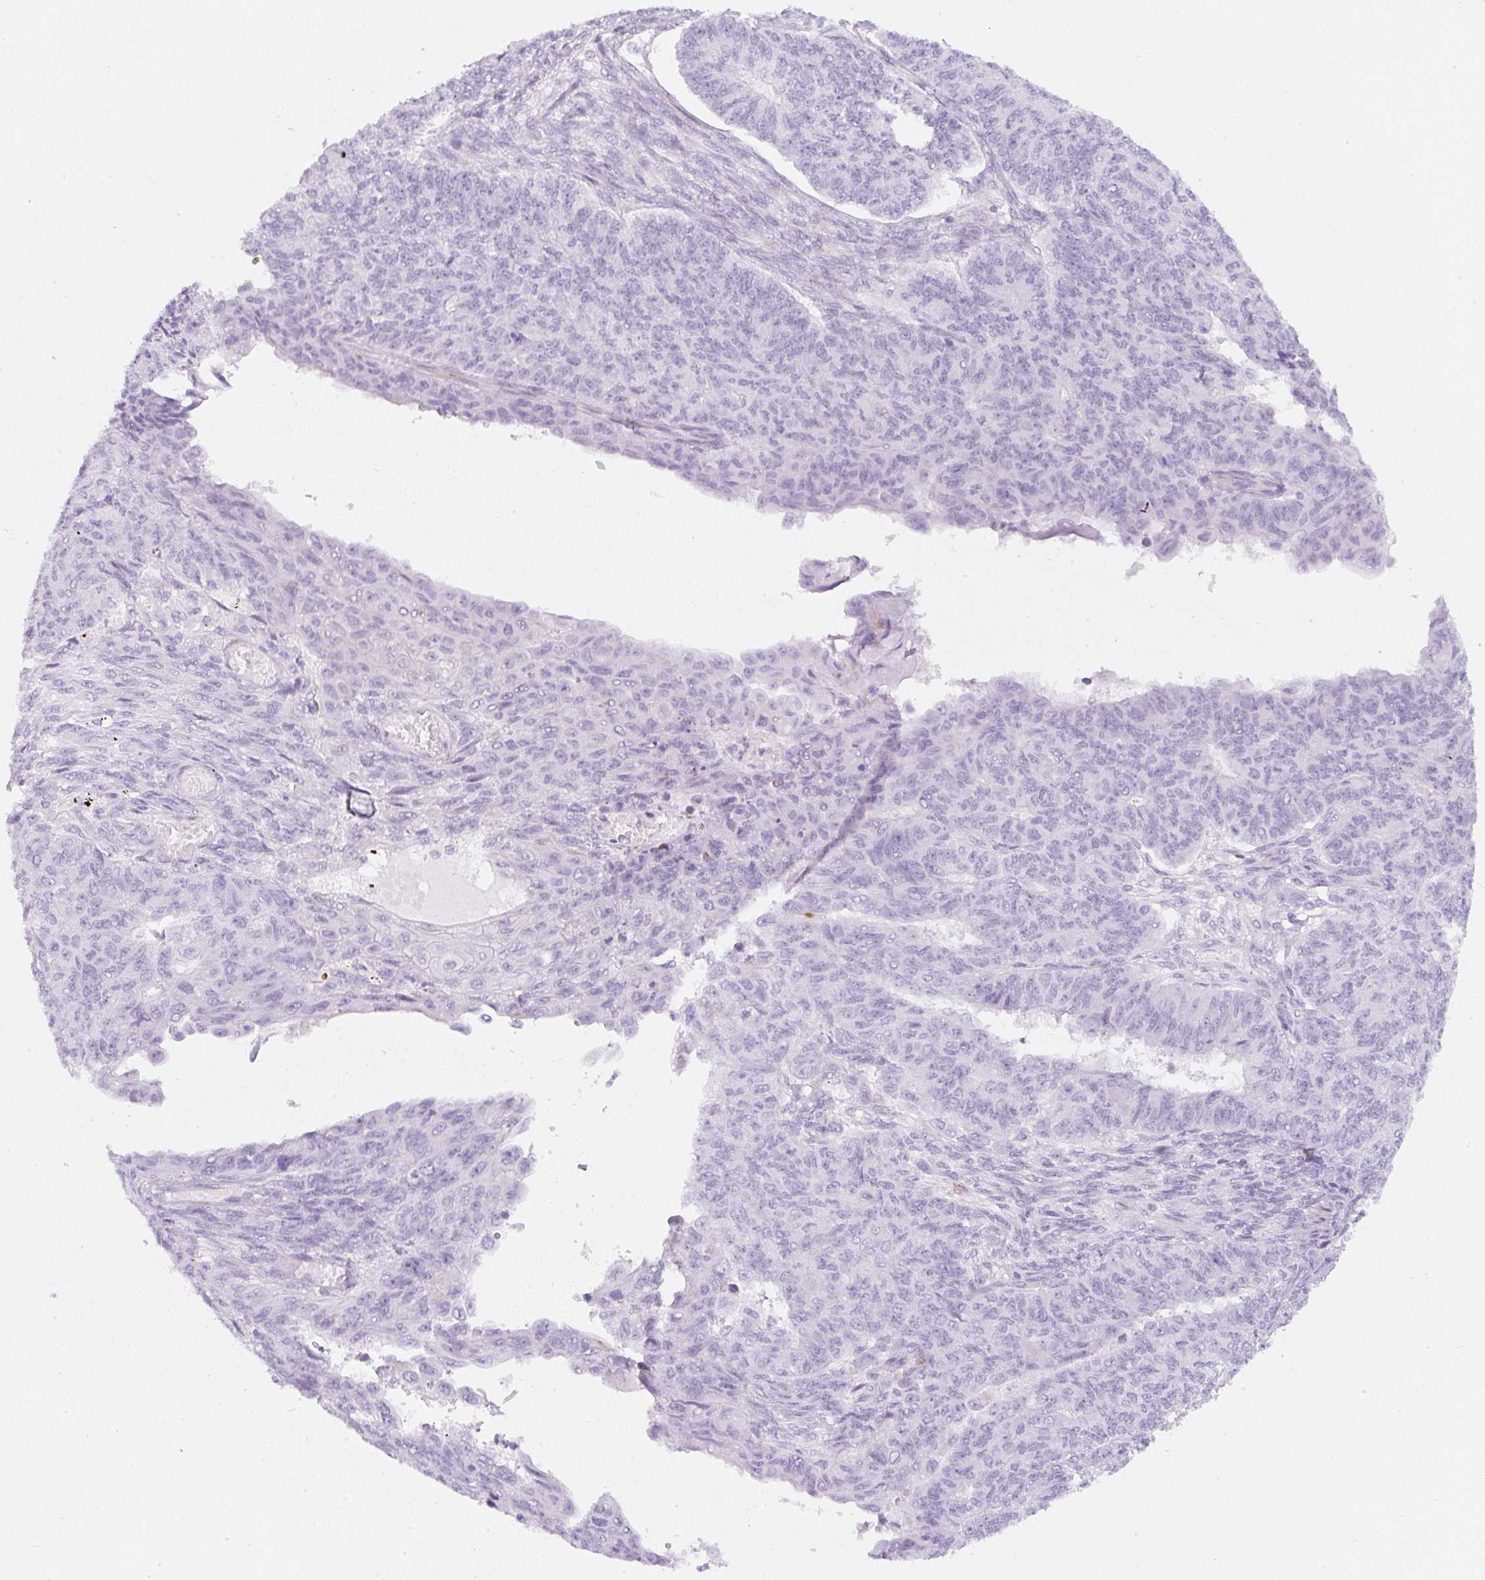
{"staining": {"intensity": "negative", "quantity": "none", "location": "none"}, "tissue": "endometrial cancer", "cell_type": "Tumor cells", "image_type": "cancer", "snomed": [{"axis": "morphology", "description": "Adenocarcinoma, NOS"}, {"axis": "topography", "description": "Endometrium"}], "caption": "There is no significant staining in tumor cells of endometrial adenocarcinoma.", "gene": "ZNF689", "patient": {"sex": "female", "age": 32}}